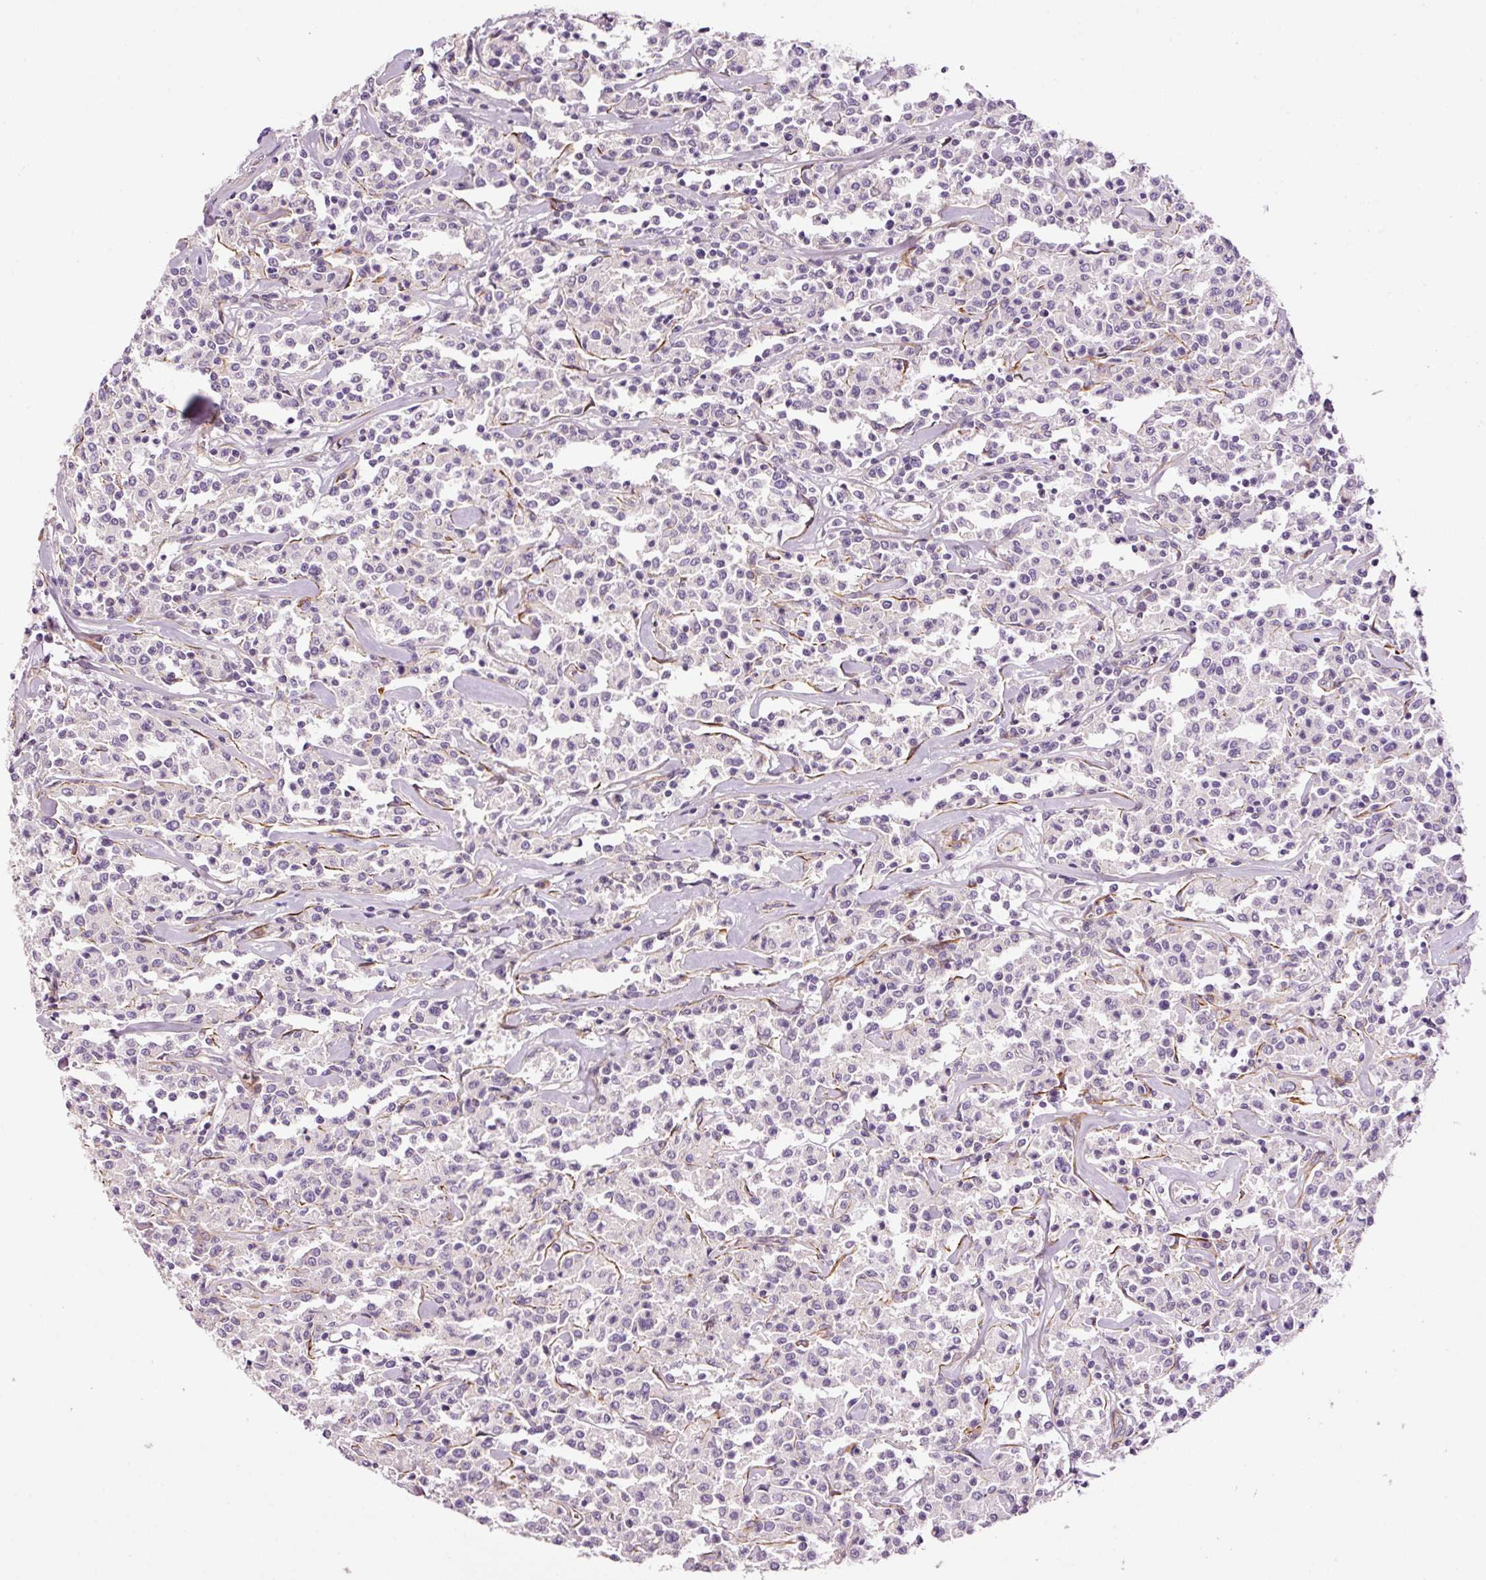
{"staining": {"intensity": "negative", "quantity": "none", "location": "none"}, "tissue": "lymphoma", "cell_type": "Tumor cells", "image_type": "cancer", "snomed": [{"axis": "morphology", "description": "Malignant lymphoma, non-Hodgkin's type, Low grade"}, {"axis": "topography", "description": "Small intestine"}], "caption": "Tumor cells are negative for brown protein staining in lymphoma.", "gene": "ANKRD20A1", "patient": {"sex": "female", "age": 59}}